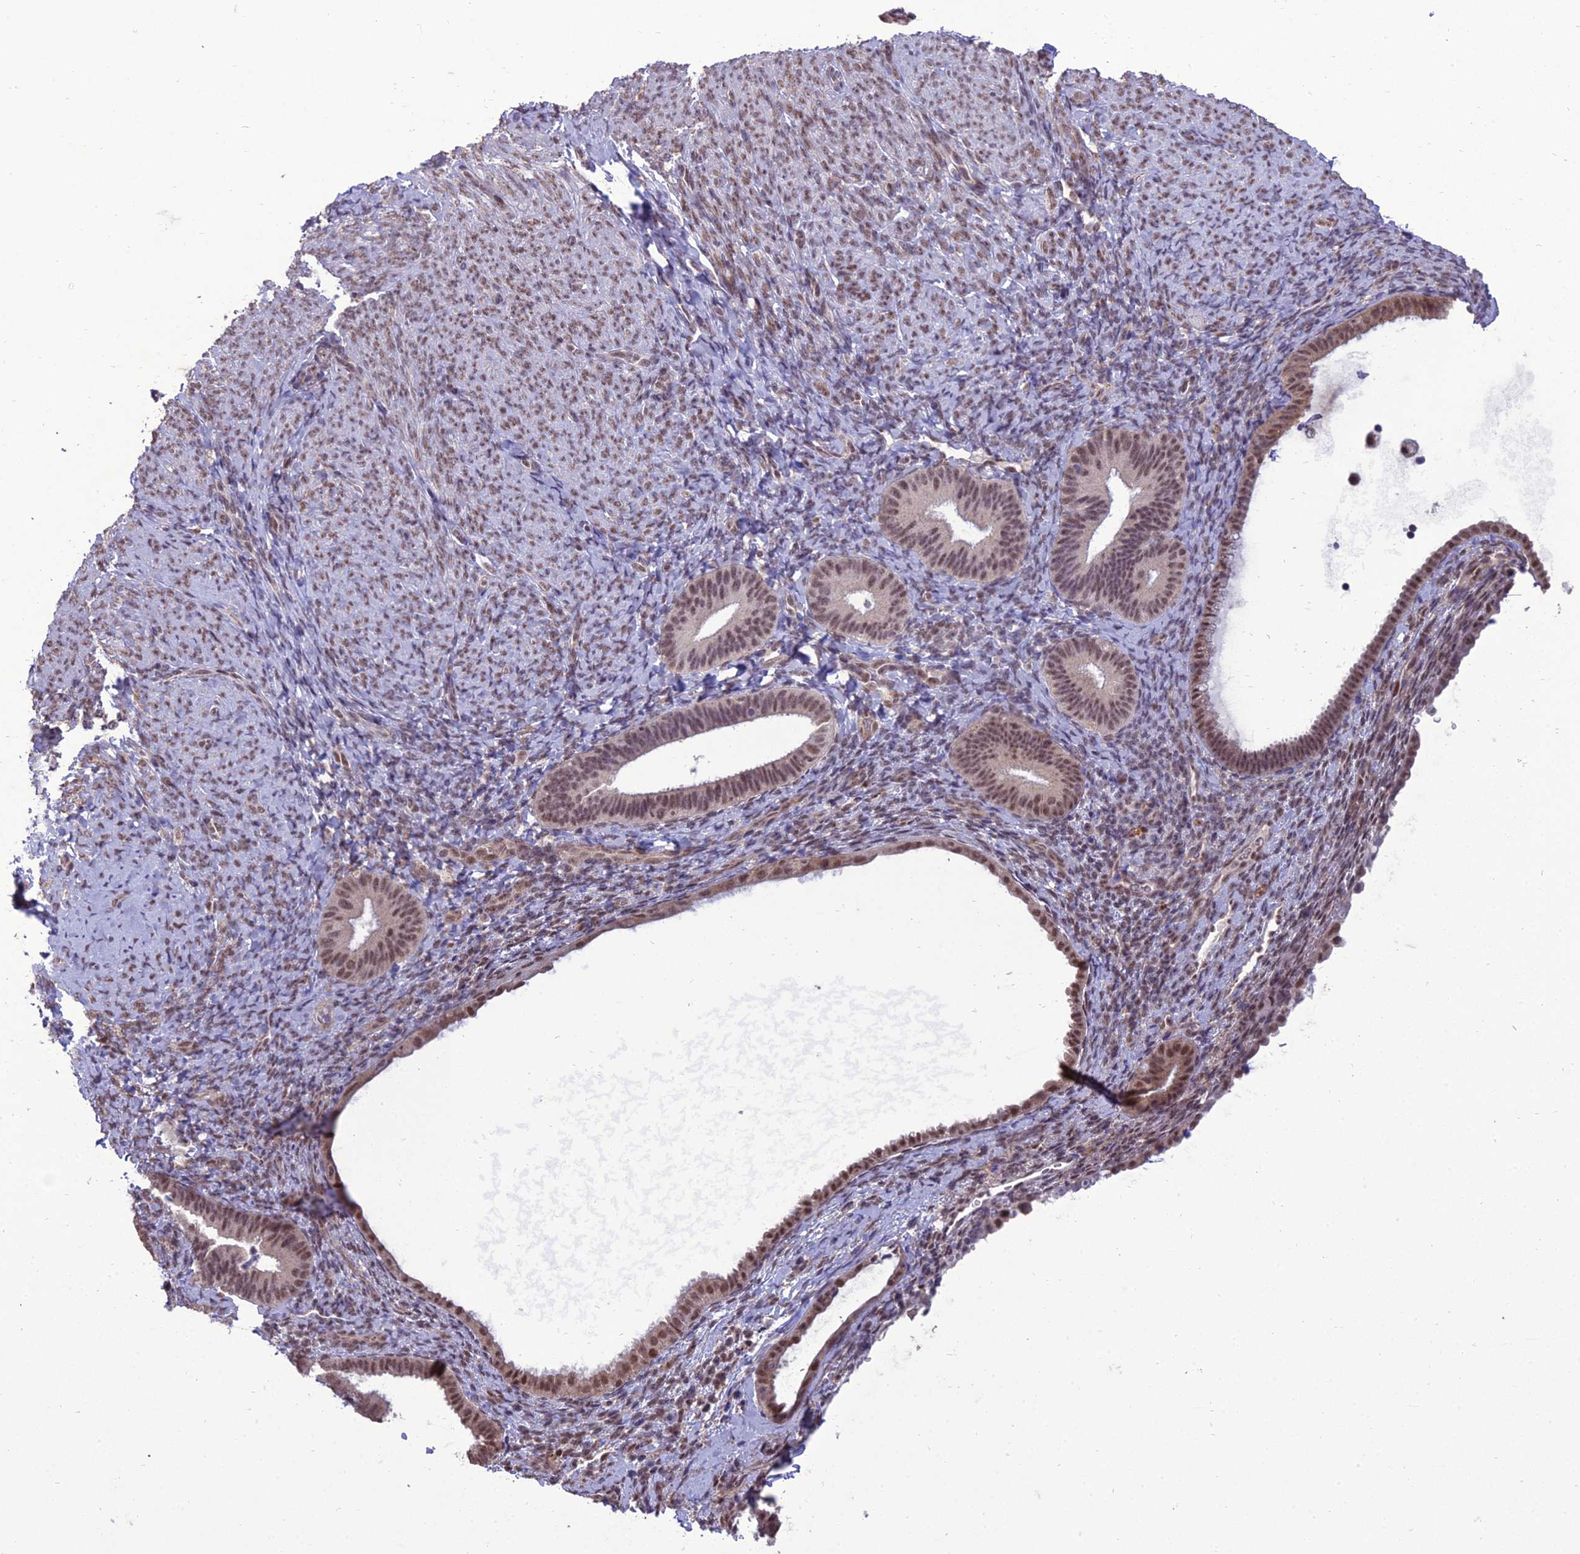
{"staining": {"intensity": "weak", "quantity": "25%-75%", "location": "nuclear"}, "tissue": "endometrium", "cell_type": "Cells in endometrial stroma", "image_type": "normal", "snomed": [{"axis": "morphology", "description": "Normal tissue, NOS"}, {"axis": "topography", "description": "Endometrium"}], "caption": "Weak nuclear protein expression is identified in about 25%-75% of cells in endometrial stroma in endometrium. (DAB IHC, brown staining for protein, blue staining for nuclei).", "gene": "RANBP3", "patient": {"sex": "female", "age": 65}}